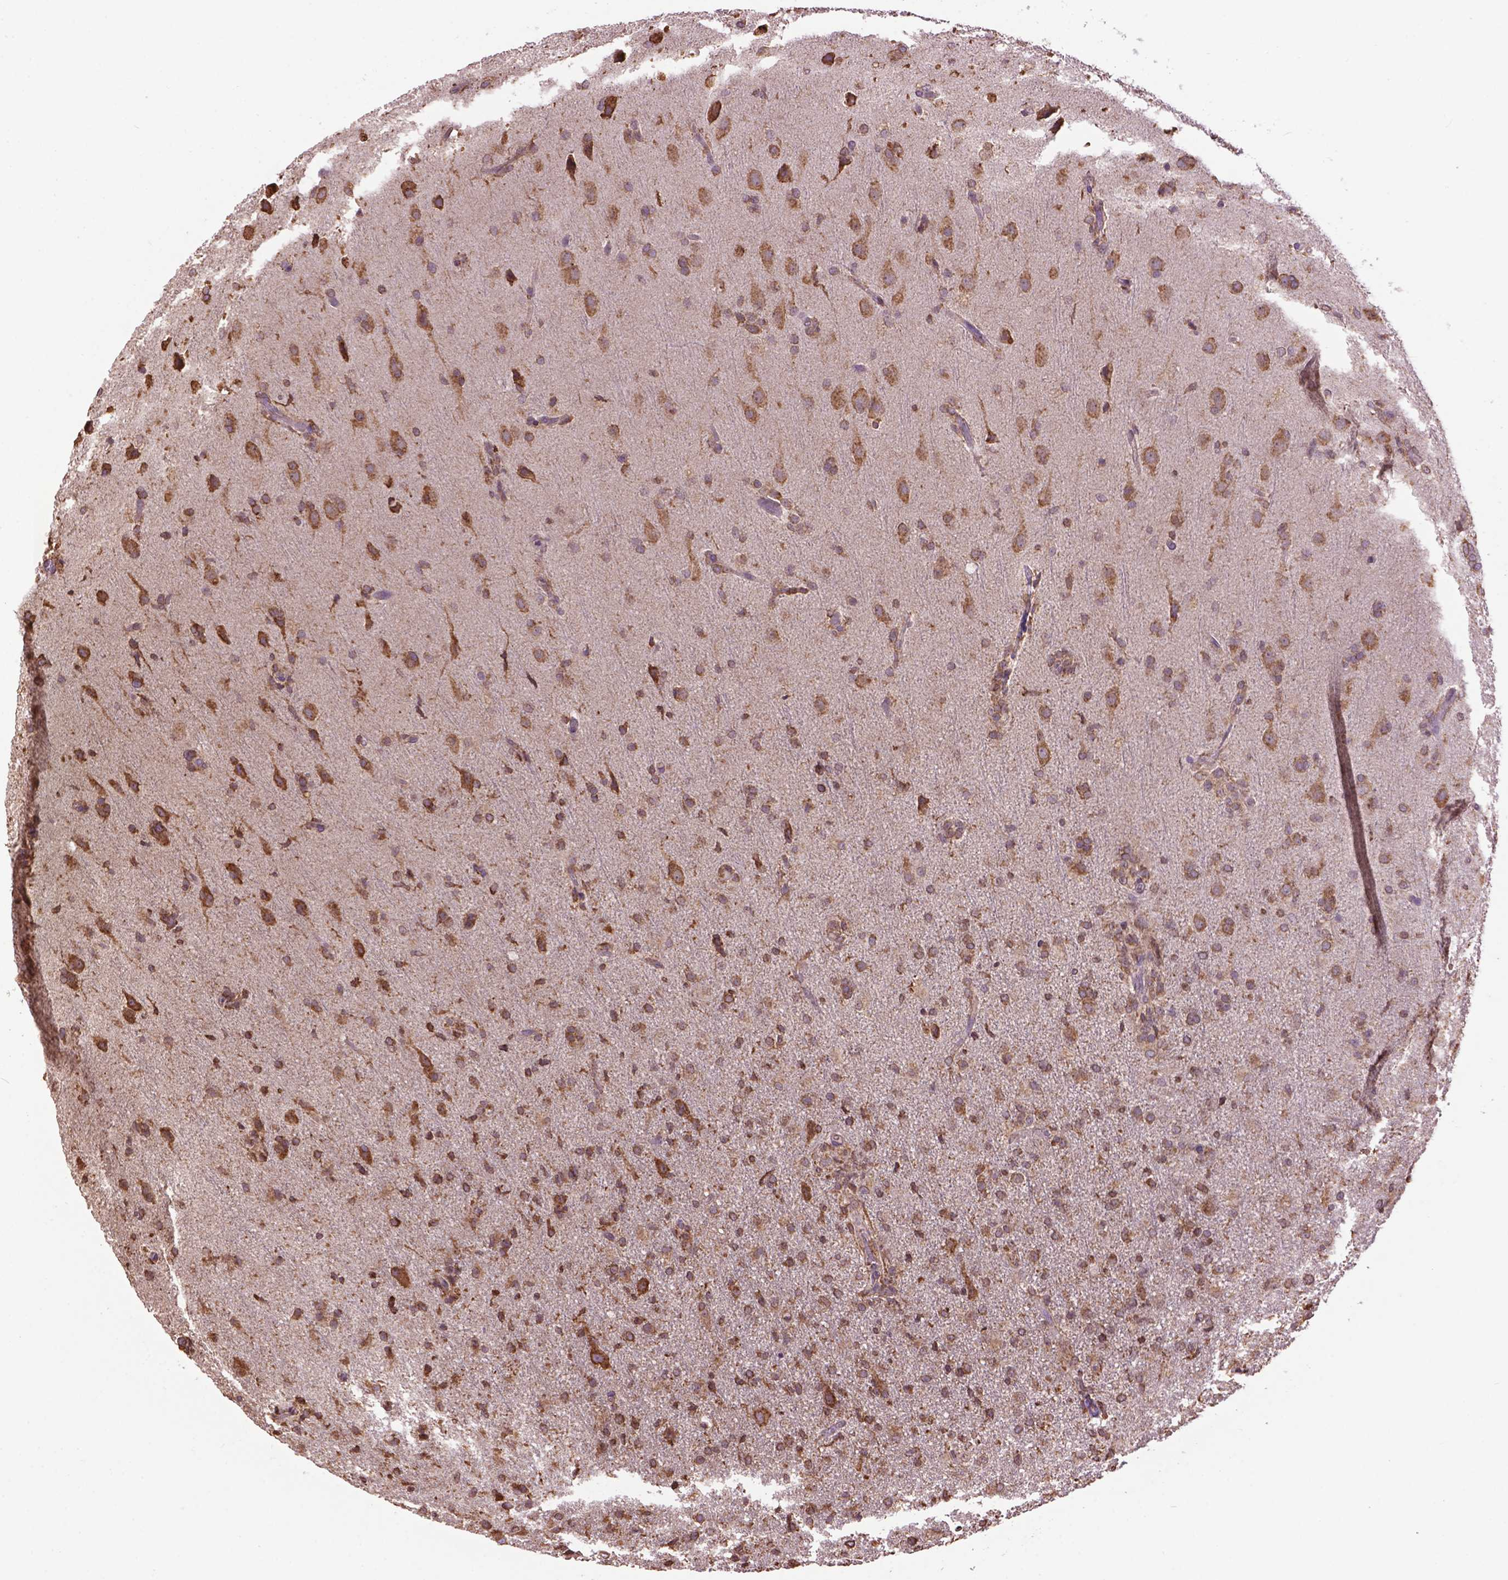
{"staining": {"intensity": "moderate", "quantity": ">75%", "location": "cytoplasmic/membranous"}, "tissue": "glioma", "cell_type": "Tumor cells", "image_type": "cancer", "snomed": [{"axis": "morphology", "description": "Glioma, malignant, High grade"}, {"axis": "topography", "description": "Brain"}], "caption": "This micrograph displays immunohistochemistry (IHC) staining of human glioma, with medium moderate cytoplasmic/membranous staining in approximately >75% of tumor cells.", "gene": "PPP2R5E", "patient": {"sex": "male", "age": 68}}